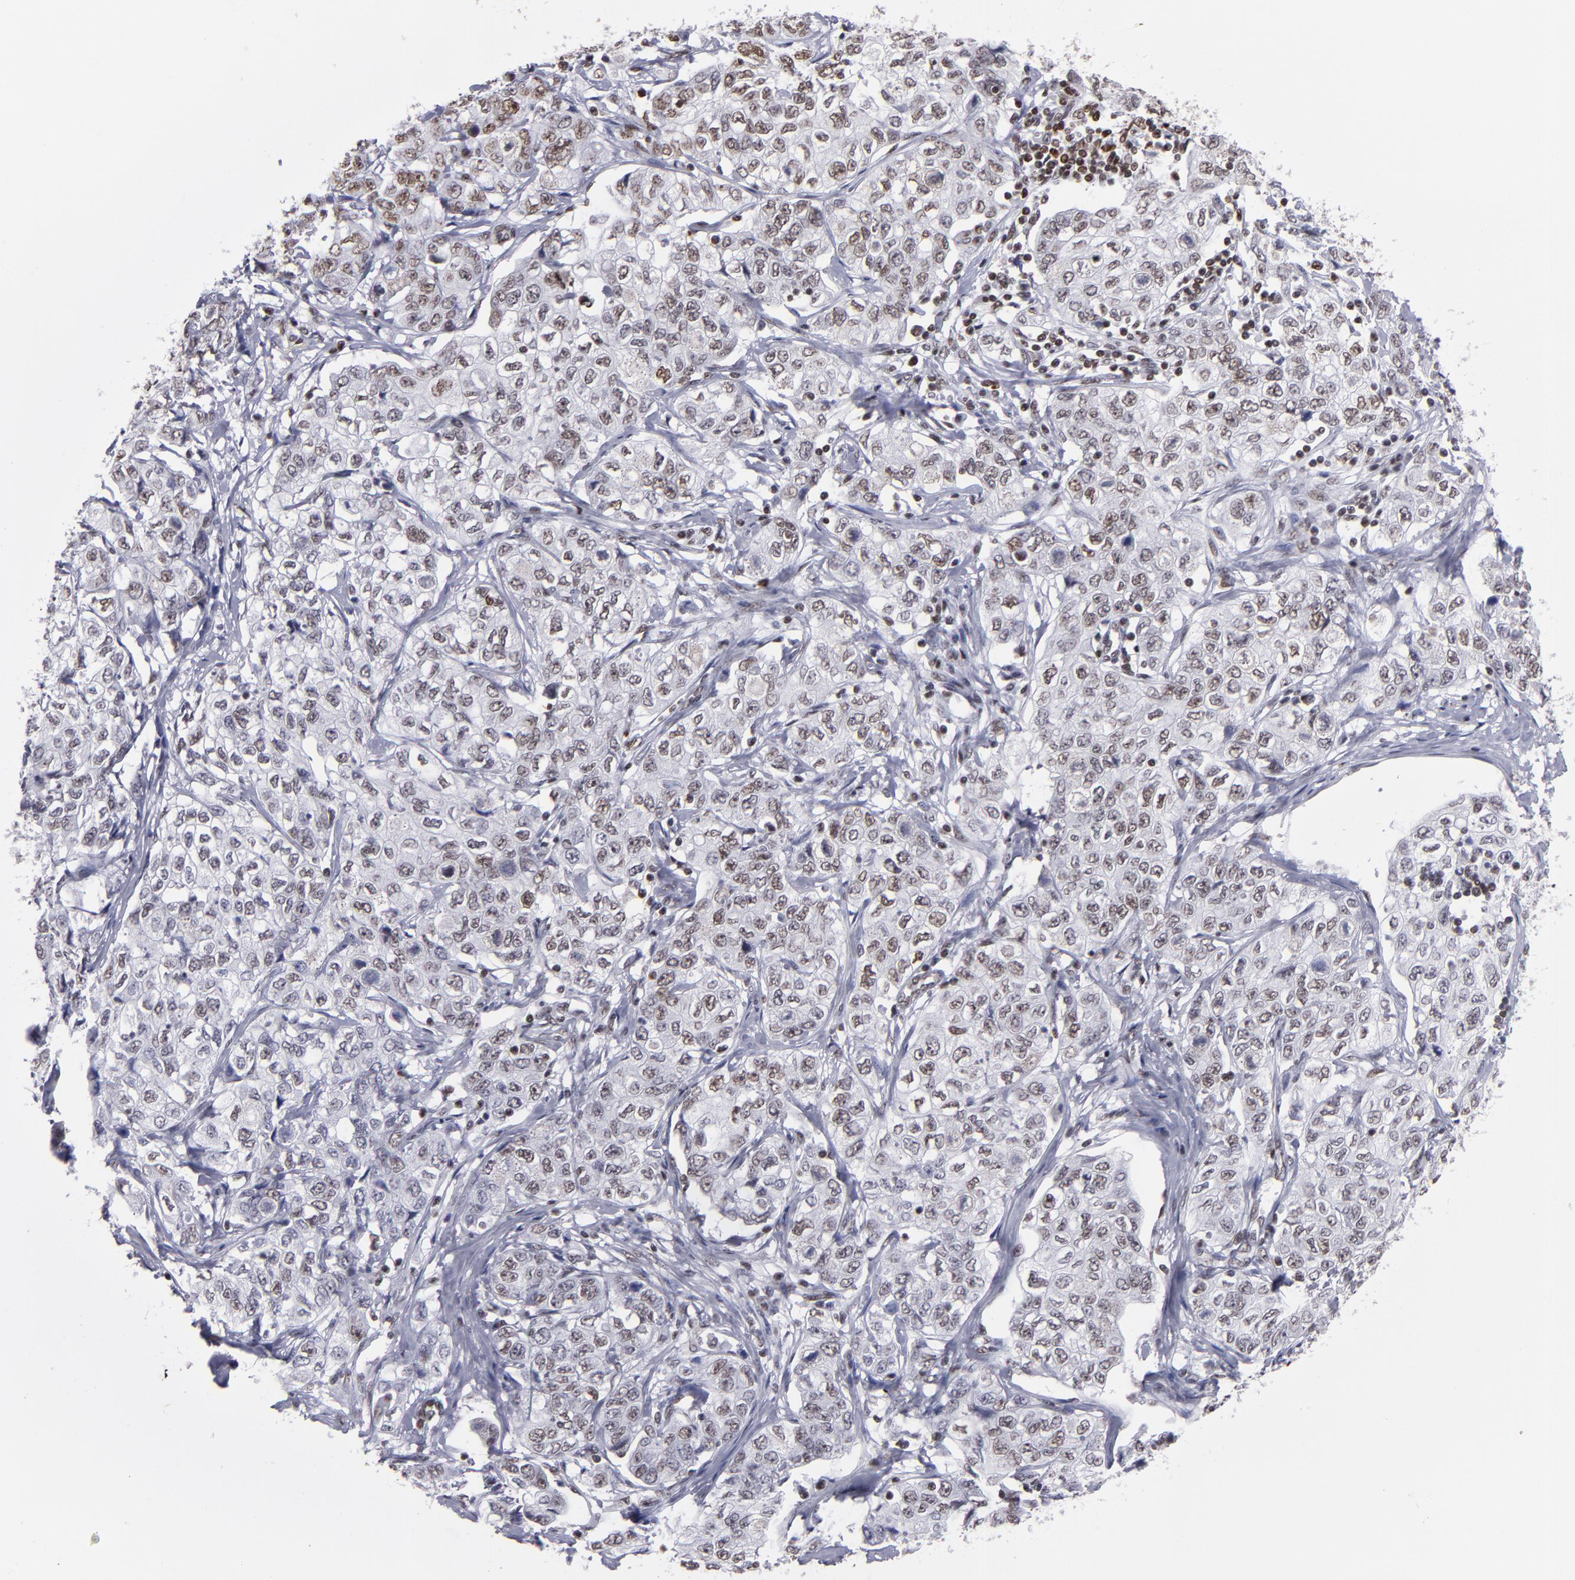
{"staining": {"intensity": "weak", "quantity": "25%-75%", "location": "nuclear"}, "tissue": "stomach cancer", "cell_type": "Tumor cells", "image_type": "cancer", "snomed": [{"axis": "morphology", "description": "Adenocarcinoma, NOS"}, {"axis": "topography", "description": "Stomach"}], "caption": "This photomicrograph demonstrates immunohistochemistry (IHC) staining of human stomach cancer, with low weak nuclear expression in about 25%-75% of tumor cells.", "gene": "TERF2", "patient": {"sex": "male", "age": 48}}